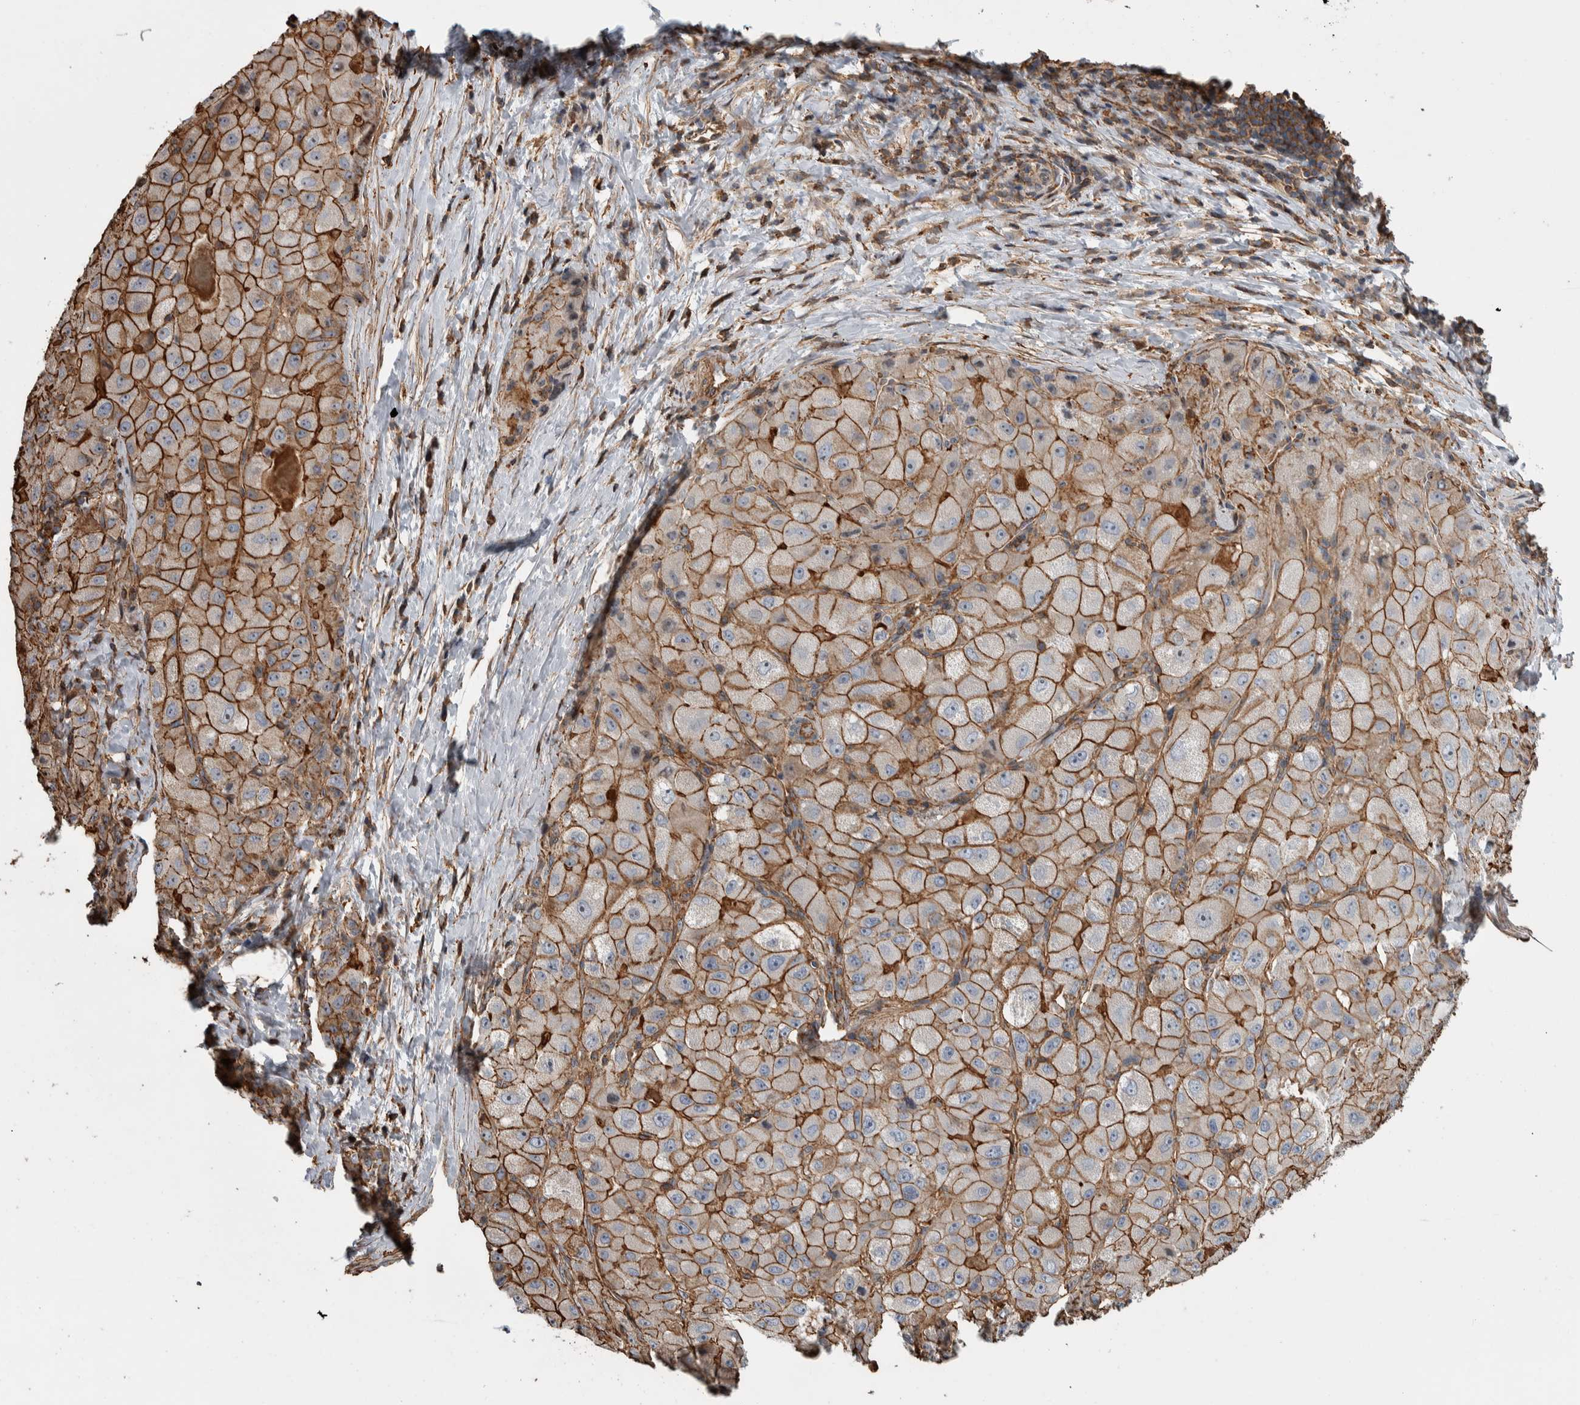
{"staining": {"intensity": "moderate", "quantity": ">75%", "location": "cytoplasmic/membranous"}, "tissue": "liver cancer", "cell_type": "Tumor cells", "image_type": "cancer", "snomed": [{"axis": "morphology", "description": "Carcinoma, Hepatocellular, NOS"}, {"axis": "topography", "description": "Liver"}], "caption": "Human liver cancer stained with a brown dye shows moderate cytoplasmic/membranous positive expression in about >75% of tumor cells.", "gene": "ENPP2", "patient": {"sex": "male", "age": 80}}